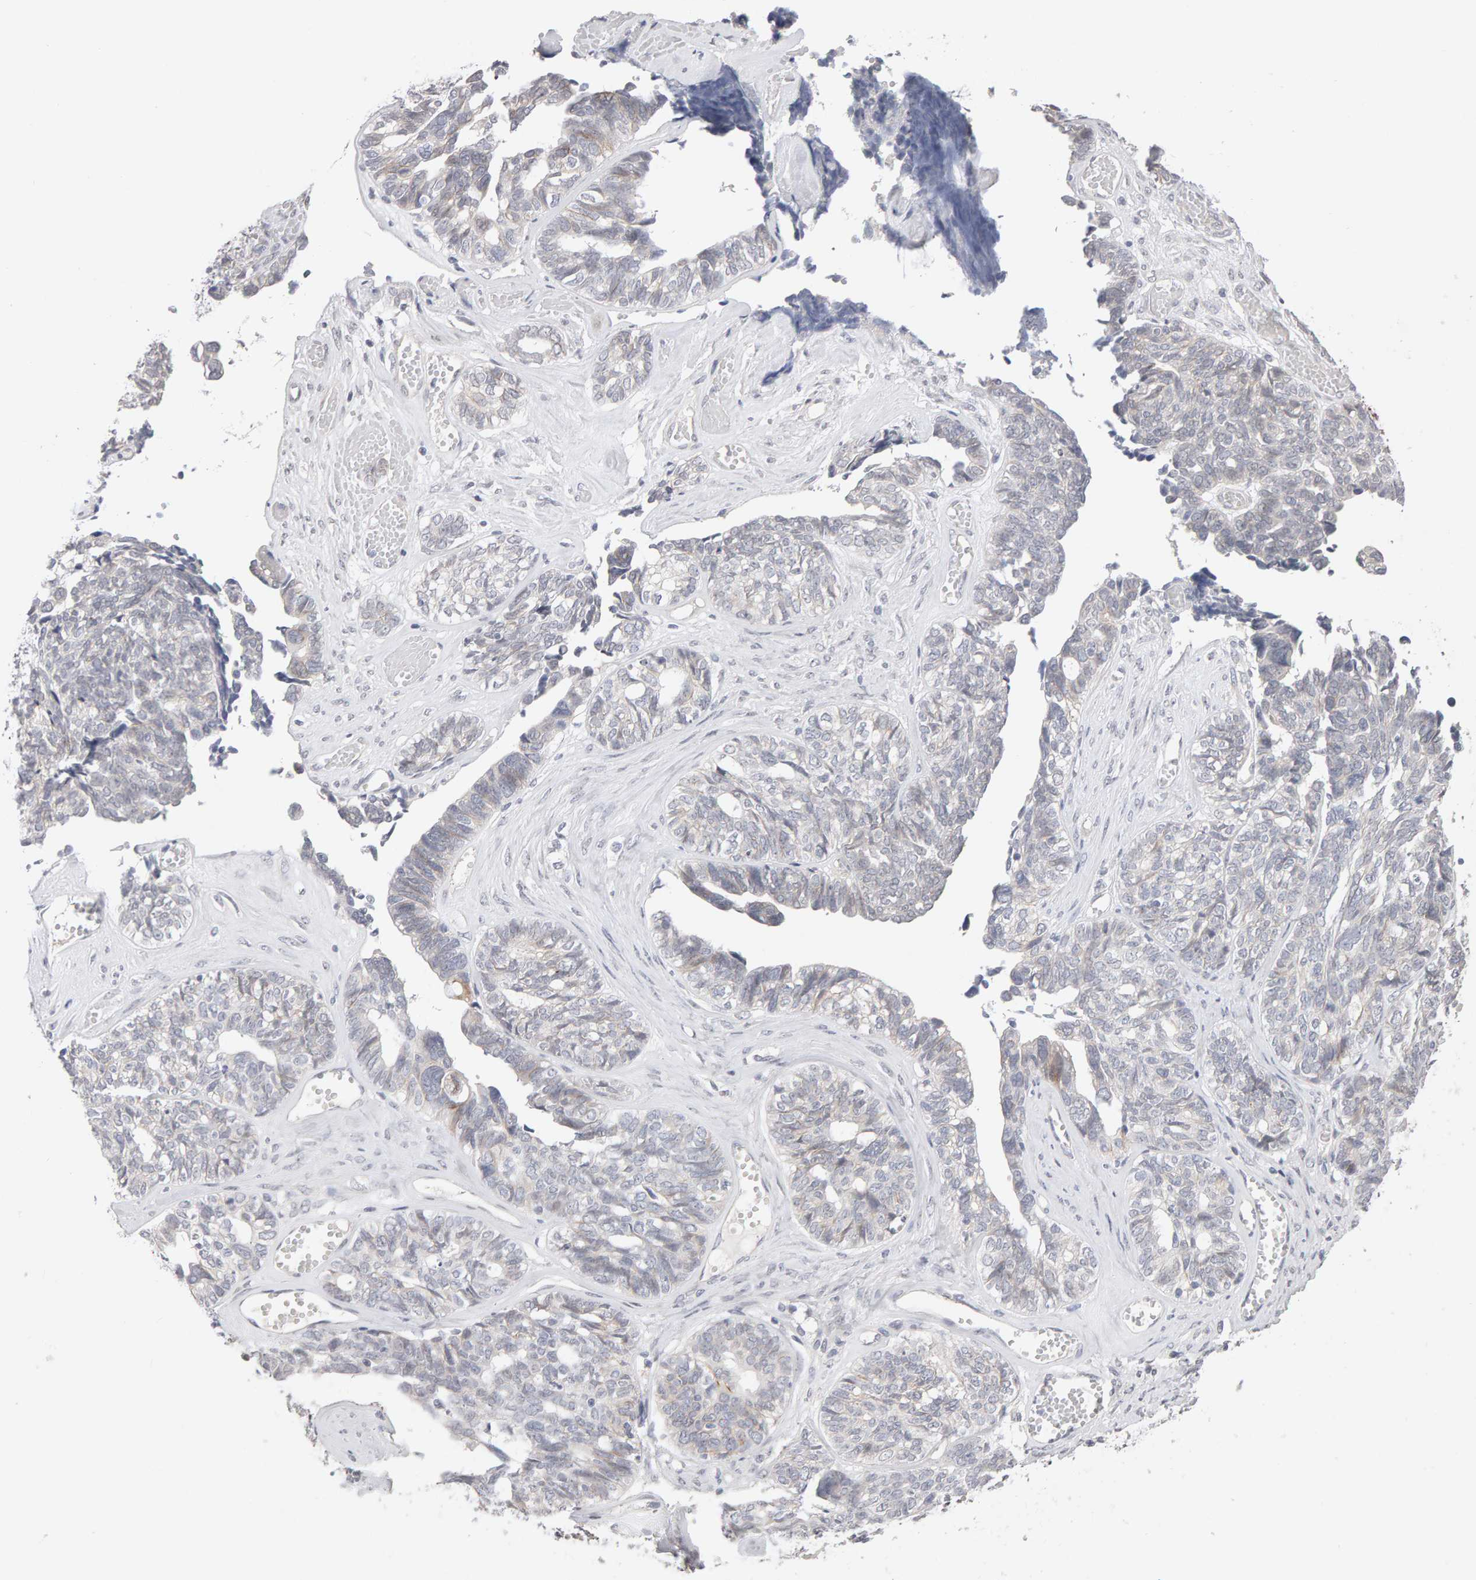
{"staining": {"intensity": "negative", "quantity": "none", "location": "none"}, "tissue": "ovarian cancer", "cell_type": "Tumor cells", "image_type": "cancer", "snomed": [{"axis": "morphology", "description": "Cystadenocarcinoma, serous, NOS"}, {"axis": "topography", "description": "Ovary"}], "caption": "Human serous cystadenocarcinoma (ovarian) stained for a protein using immunohistochemistry exhibits no staining in tumor cells.", "gene": "HNF4A", "patient": {"sex": "female", "age": 79}}